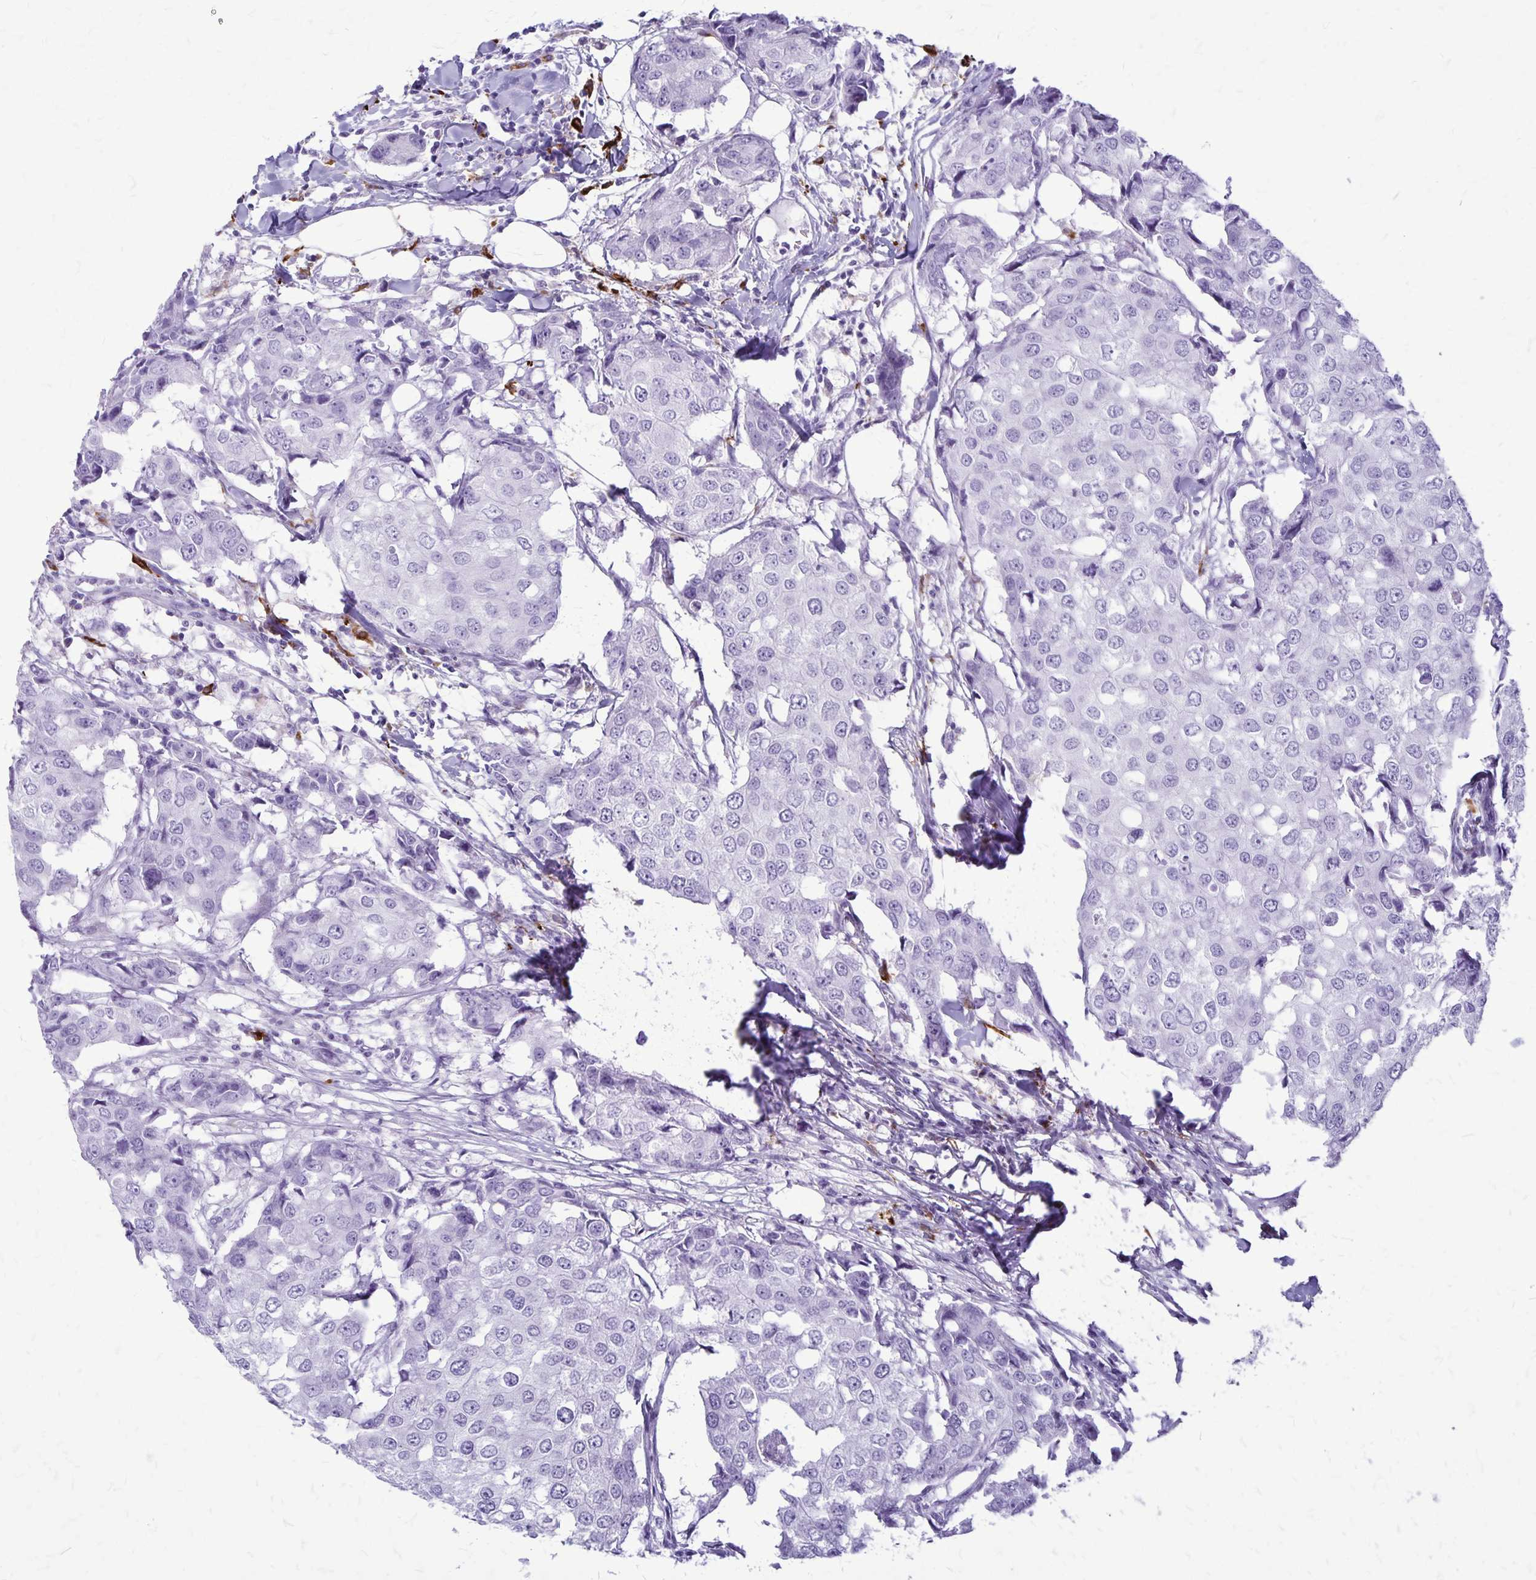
{"staining": {"intensity": "negative", "quantity": "none", "location": "none"}, "tissue": "breast cancer", "cell_type": "Tumor cells", "image_type": "cancer", "snomed": [{"axis": "morphology", "description": "Duct carcinoma"}, {"axis": "topography", "description": "Breast"}], "caption": "Photomicrograph shows no protein staining in tumor cells of breast cancer (infiltrating ductal carcinoma) tissue. Nuclei are stained in blue.", "gene": "RTN1", "patient": {"sex": "female", "age": 27}}